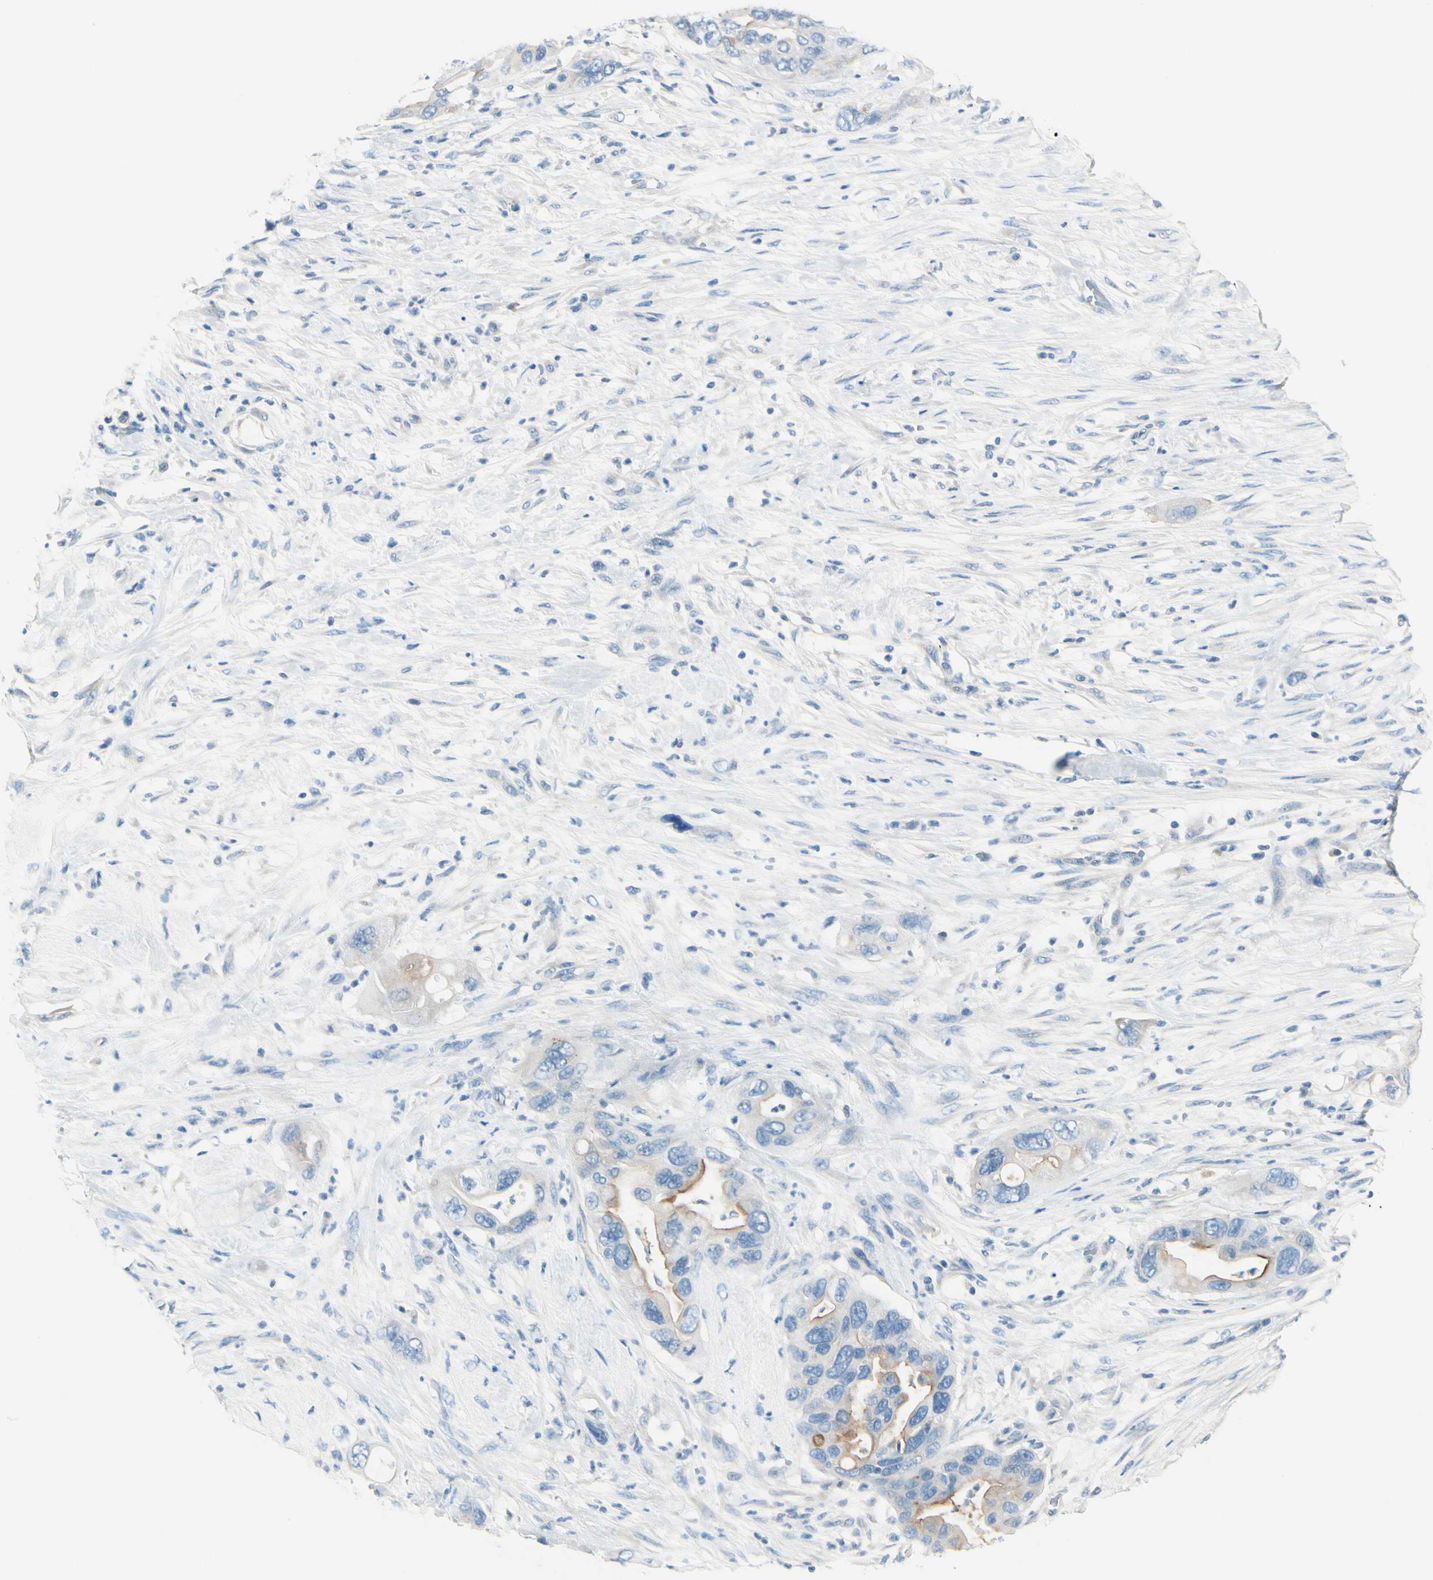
{"staining": {"intensity": "moderate", "quantity": "<25%", "location": "cytoplasmic/membranous"}, "tissue": "pancreatic cancer", "cell_type": "Tumor cells", "image_type": "cancer", "snomed": [{"axis": "morphology", "description": "Adenocarcinoma, NOS"}, {"axis": "topography", "description": "Pancreas"}], "caption": "Immunohistochemistry (IHC) of pancreatic cancer (adenocarcinoma) reveals low levels of moderate cytoplasmic/membranous expression in about <25% of tumor cells. (Stains: DAB (3,3'-diaminobenzidine) in brown, nuclei in blue, Microscopy: brightfield microscopy at high magnification).", "gene": "PEBP1", "patient": {"sex": "female", "age": 71}}